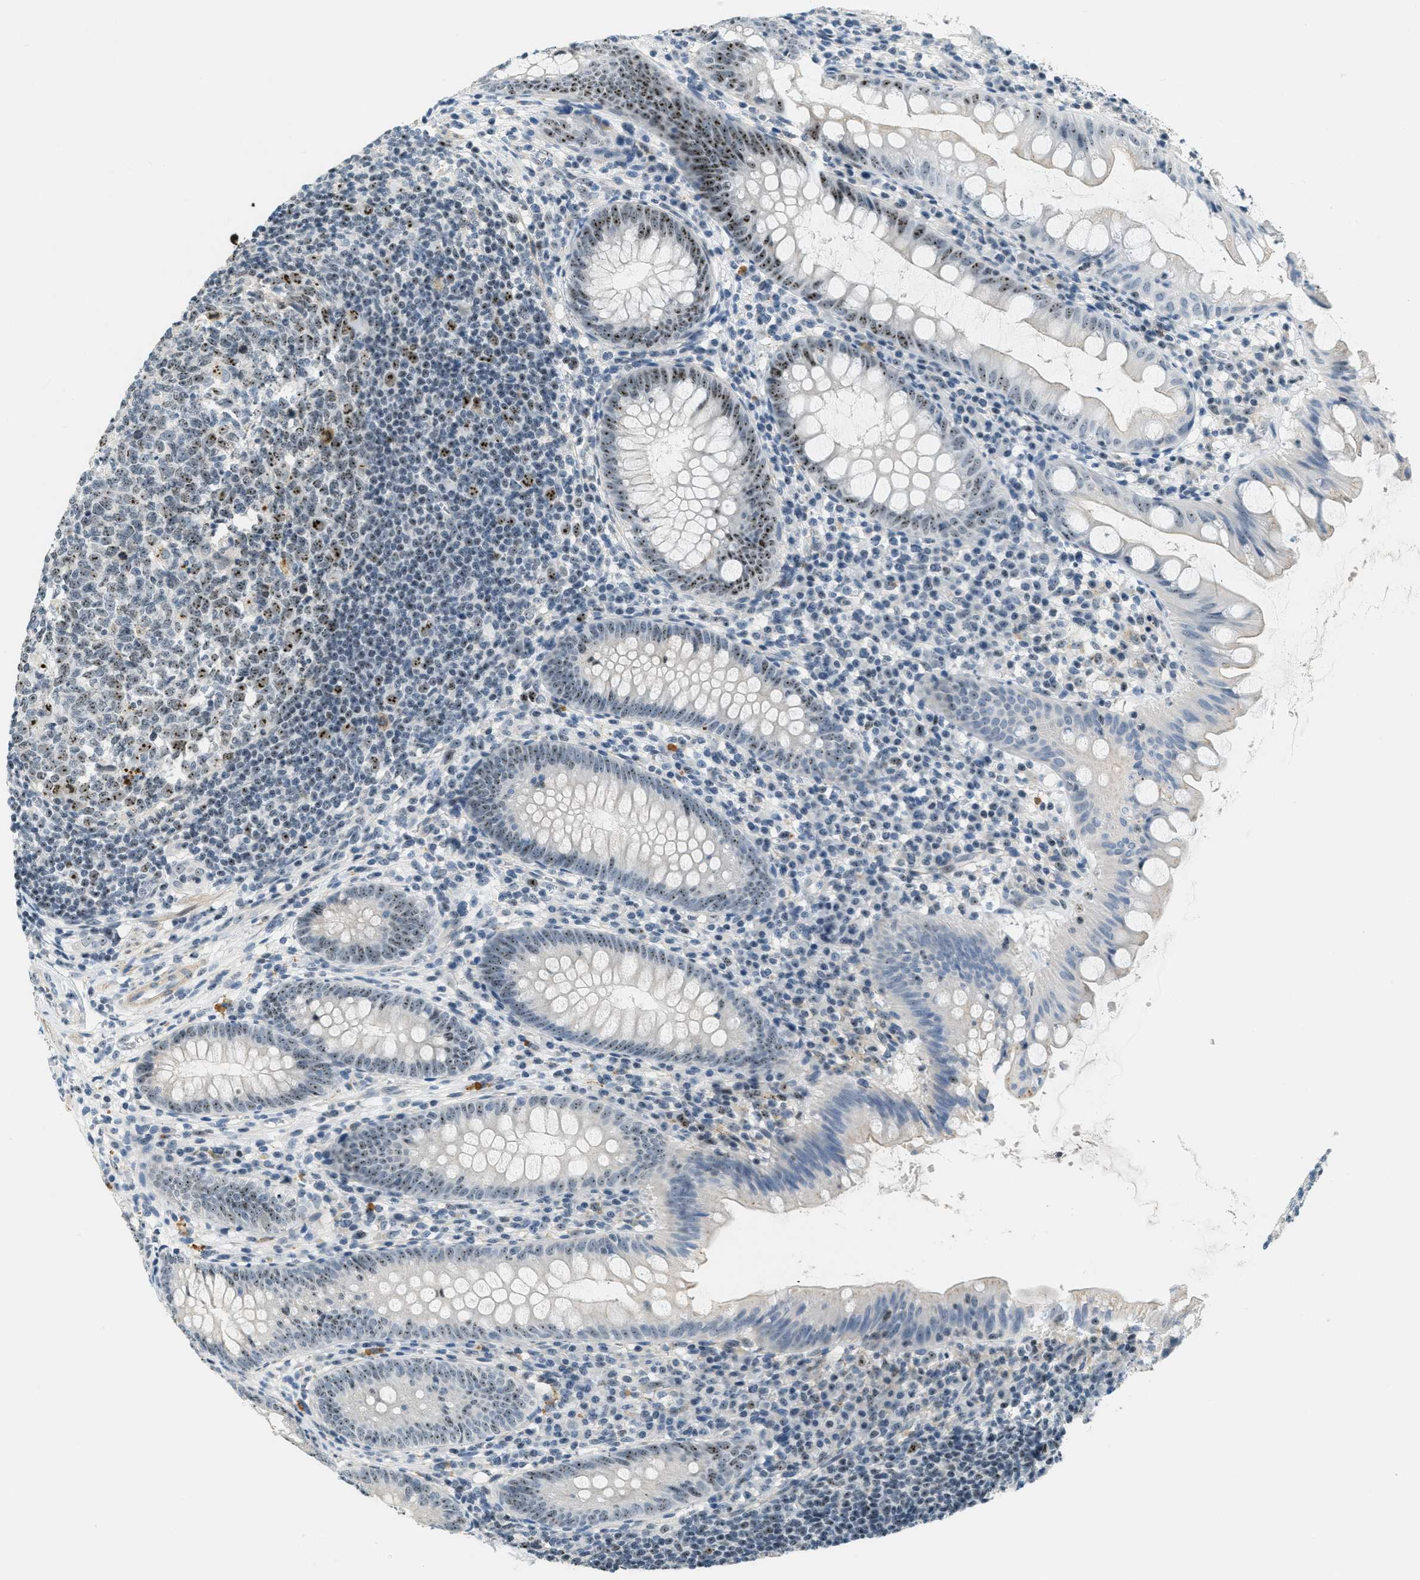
{"staining": {"intensity": "moderate", "quantity": "25%-75%", "location": "nuclear"}, "tissue": "appendix", "cell_type": "Glandular cells", "image_type": "normal", "snomed": [{"axis": "morphology", "description": "Normal tissue, NOS"}, {"axis": "topography", "description": "Appendix"}], "caption": "Appendix stained for a protein reveals moderate nuclear positivity in glandular cells. (DAB (3,3'-diaminobenzidine) = brown stain, brightfield microscopy at high magnification).", "gene": "DDX47", "patient": {"sex": "male", "age": 56}}